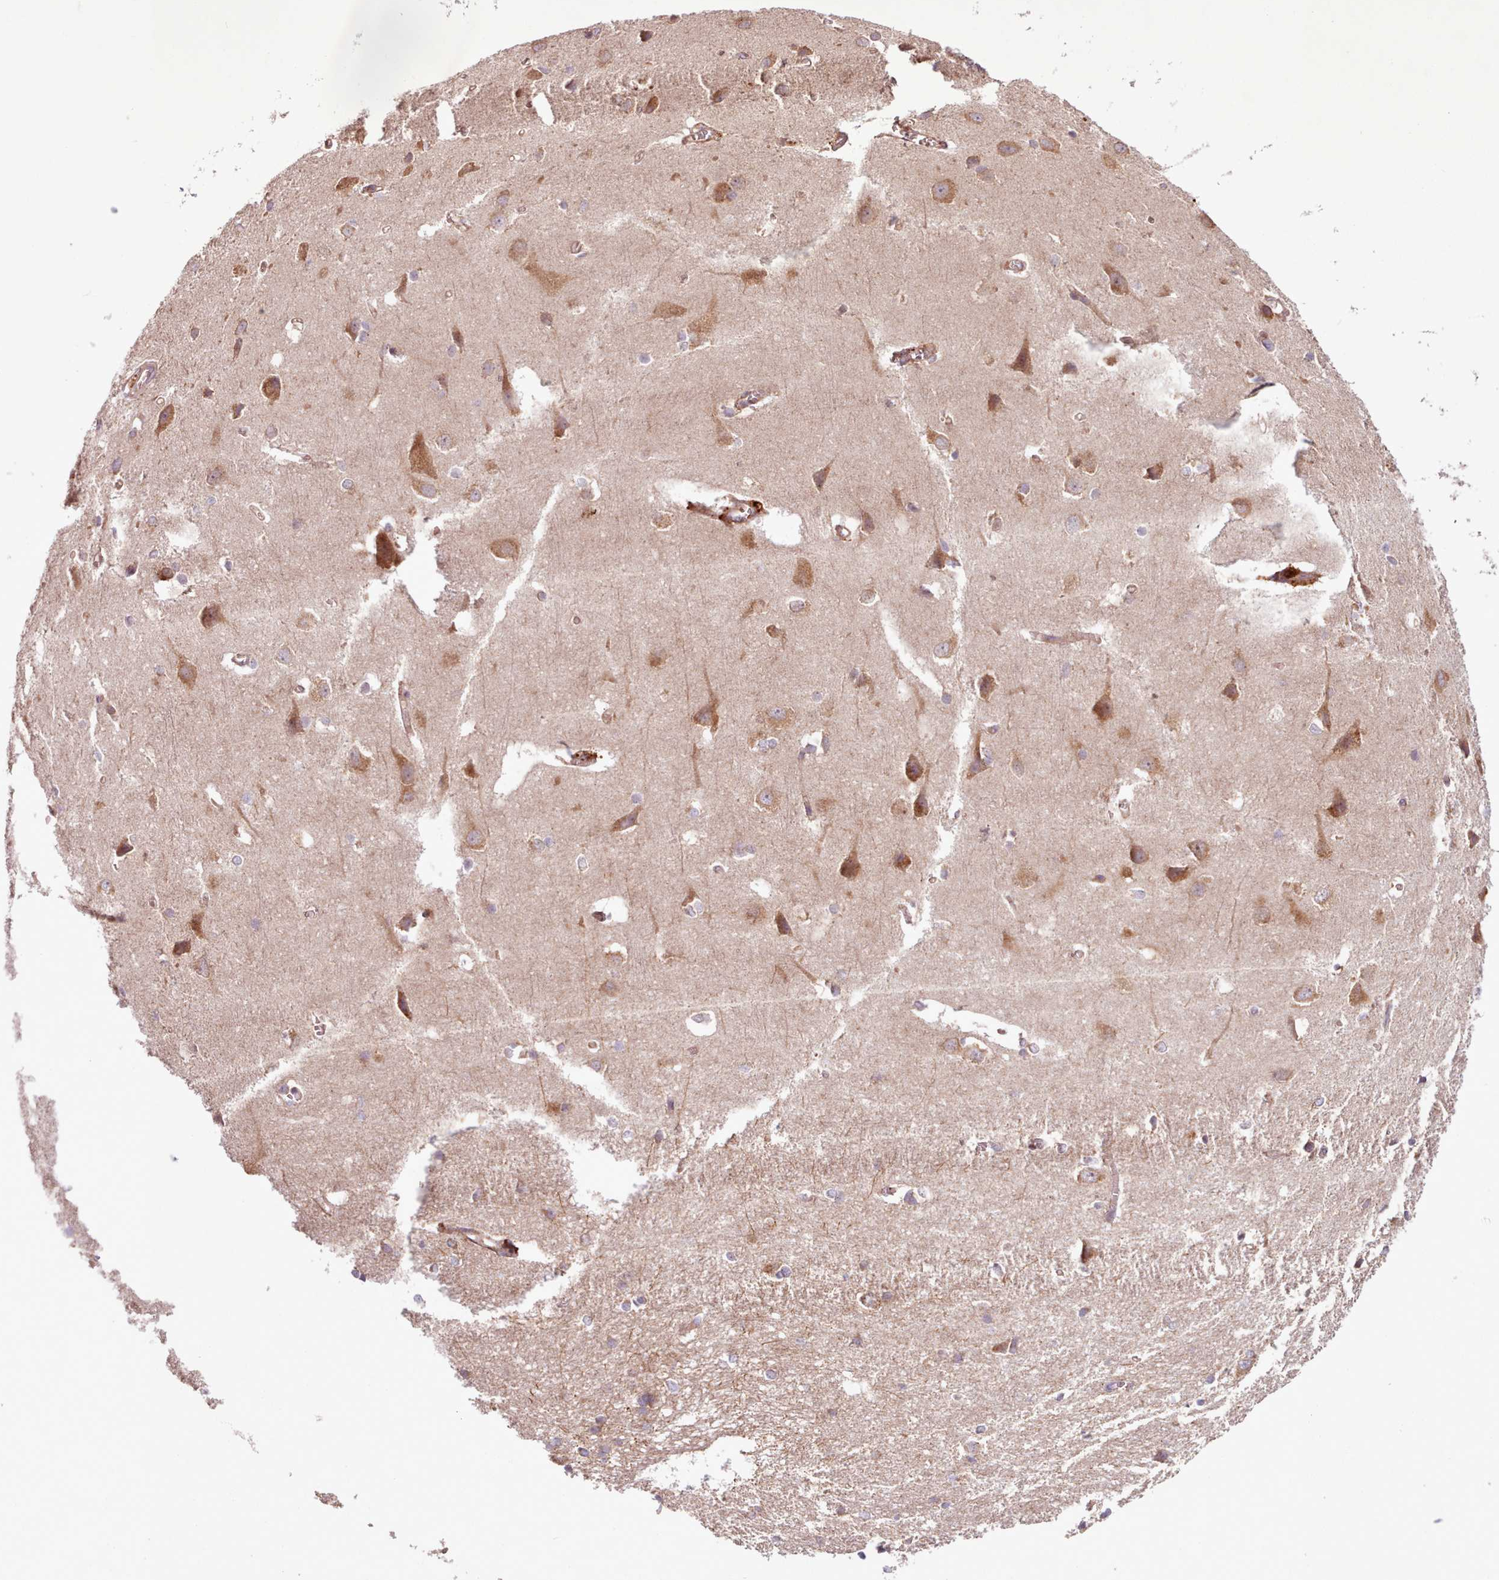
{"staining": {"intensity": "moderate", "quantity": ">75%", "location": "cytoplasmic/membranous"}, "tissue": "cerebral cortex", "cell_type": "Endothelial cells", "image_type": "normal", "snomed": [{"axis": "morphology", "description": "Normal tissue, NOS"}, {"axis": "topography", "description": "Cerebral cortex"}], "caption": "Immunohistochemical staining of normal cerebral cortex exhibits medium levels of moderate cytoplasmic/membranous staining in approximately >75% of endothelial cells.", "gene": "WASHC2A", "patient": {"sex": "male", "age": 37}}